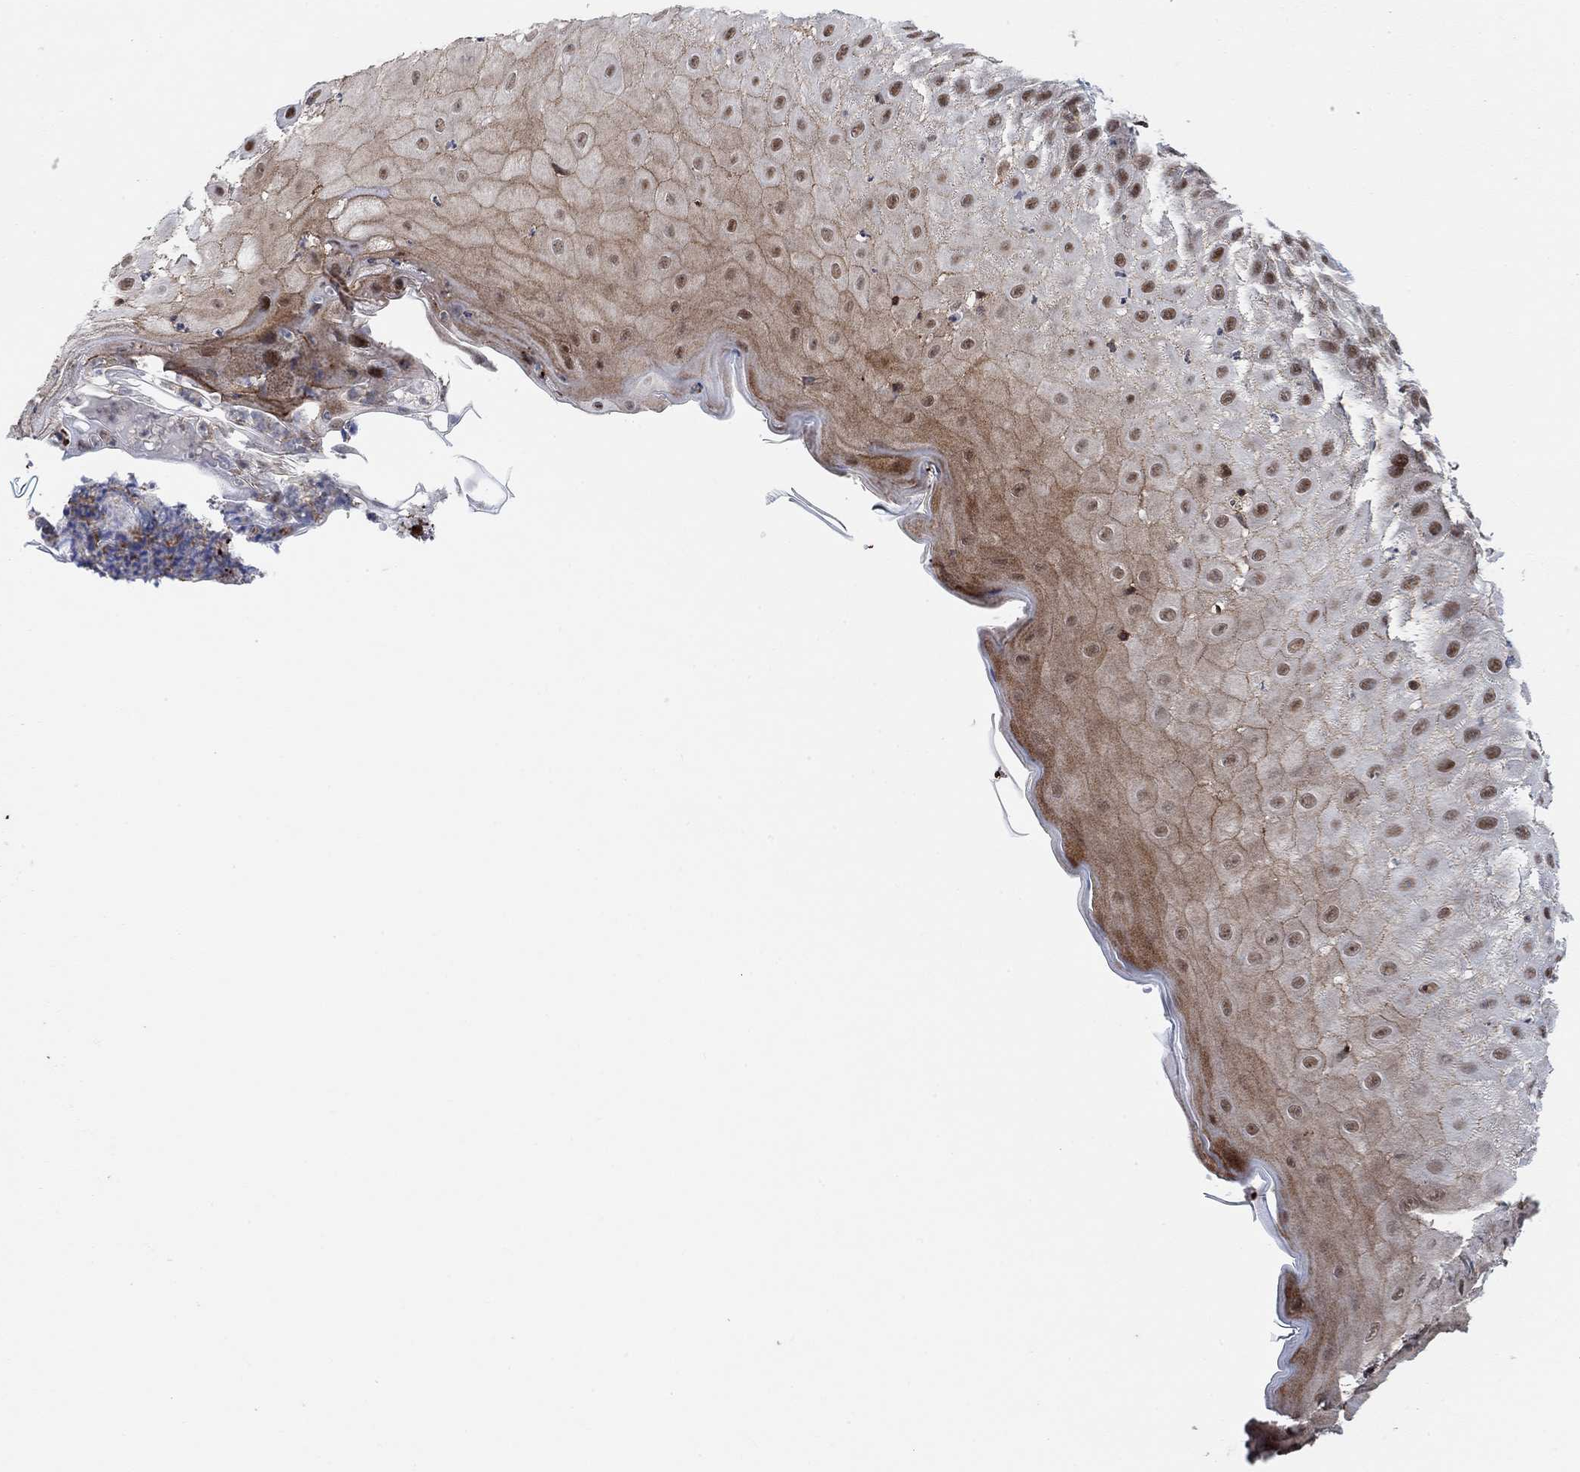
{"staining": {"intensity": "strong", "quantity": "25%-75%", "location": "nuclear"}, "tissue": "skin cancer", "cell_type": "Tumor cells", "image_type": "cancer", "snomed": [{"axis": "morphology", "description": "Normal tissue, NOS"}, {"axis": "morphology", "description": "Squamous cell carcinoma, NOS"}, {"axis": "topography", "description": "Skin"}], "caption": "Tumor cells demonstrate strong nuclear positivity in approximately 25%-75% of cells in skin cancer (squamous cell carcinoma).", "gene": "PWWP2B", "patient": {"sex": "male", "age": 79}}